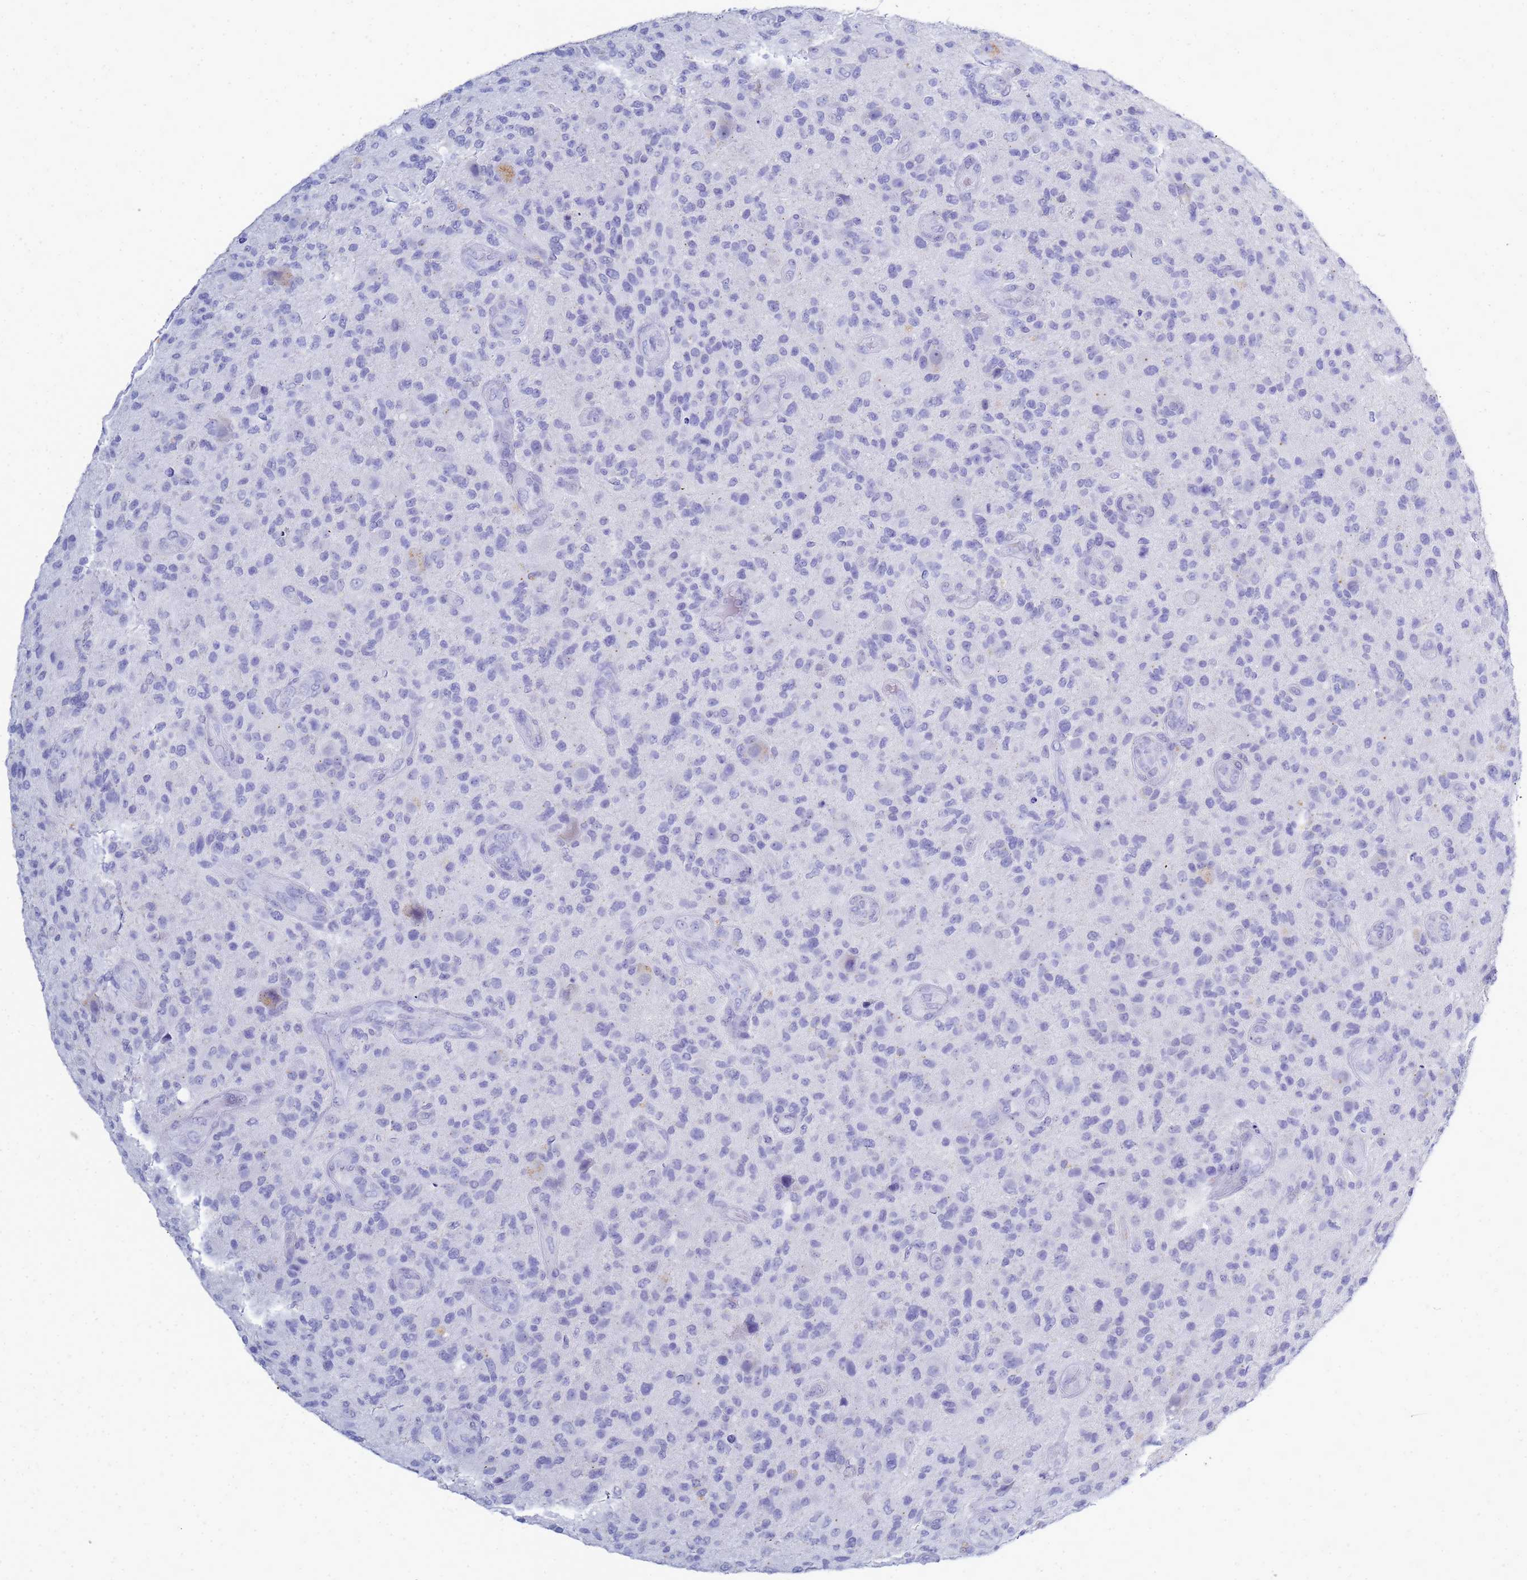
{"staining": {"intensity": "negative", "quantity": "none", "location": "none"}, "tissue": "glioma", "cell_type": "Tumor cells", "image_type": "cancer", "snomed": [{"axis": "morphology", "description": "Glioma, malignant, High grade"}, {"axis": "topography", "description": "Brain"}], "caption": "The histopathology image shows no significant expression in tumor cells of malignant glioma (high-grade).", "gene": "B3GNT8", "patient": {"sex": "male", "age": 47}}